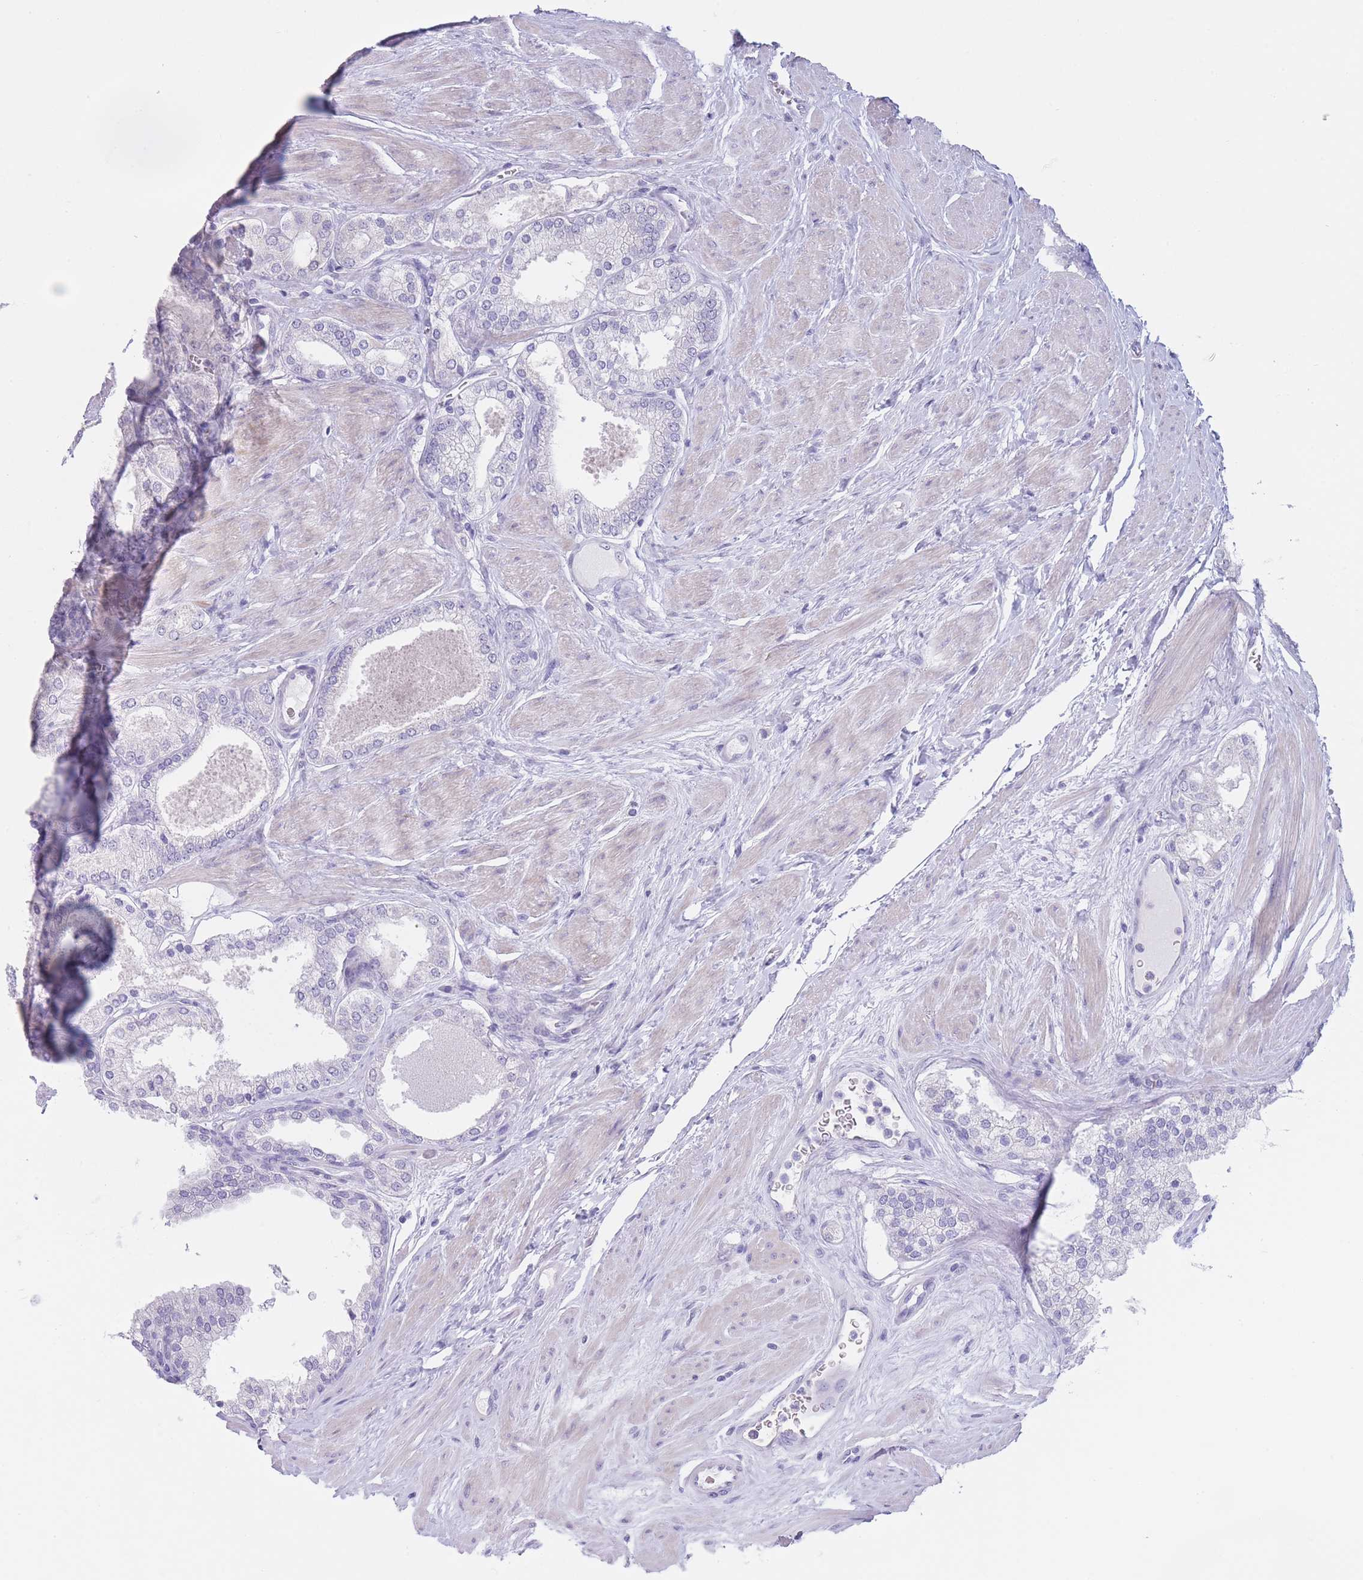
{"staining": {"intensity": "negative", "quantity": "none", "location": "none"}, "tissue": "prostate cancer", "cell_type": "Tumor cells", "image_type": "cancer", "snomed": [{"axis": "morphology", "description": "Adenocarcinoma, Low grade"}, {"axis": "topography", "description": "Prostate"}], "caption": "Histopathology image shows no protein expression in tumor cells of prostate cancer (adenocarcinoma (low-grade)) tissue. (IHC, brightfield microscopy, high magnification).", "gene": "CD37", "patient": {"sex": "male", "age": 42}}